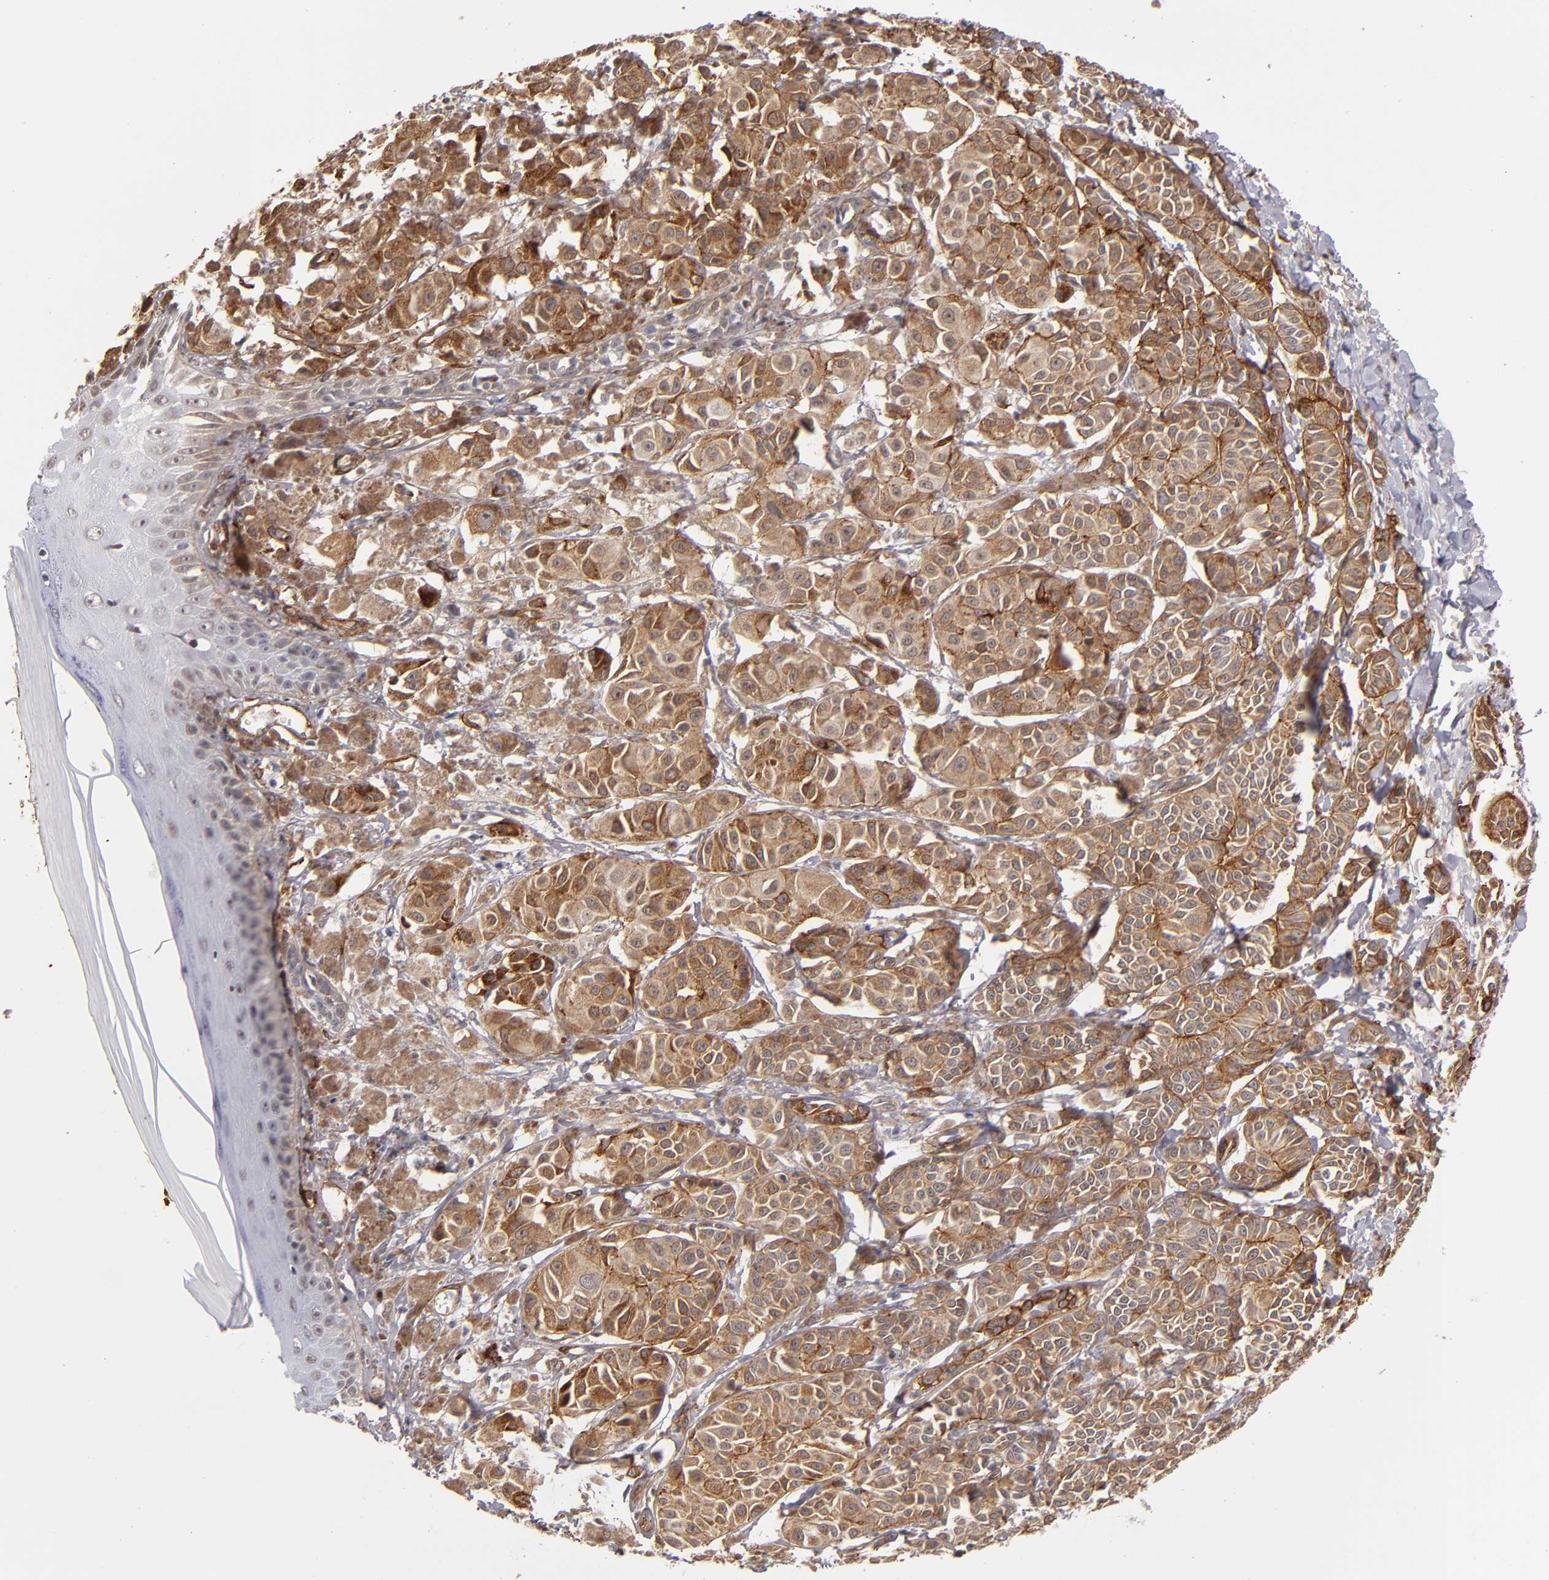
{"staining": {"intensity": "moderate", "quantity": ">75%", "location": "cytoplasmic/membranous"}, "tissue": "melanoma", "cell_type": "Tumor cells", "image_type": "cancer", "snomed": [{"axis": "morphology", "description": "Malignant melanoma, NOS"}, {"axis": "topography", "description": "Skin"}], "caption": "Protein expression analysis of human malignant melanoma reveals moderate cytoplasmic/membranous expression in about >75% of tumor cells.", "gene": "LAMC1", "patient": {"sex": "male", "age": 76}}